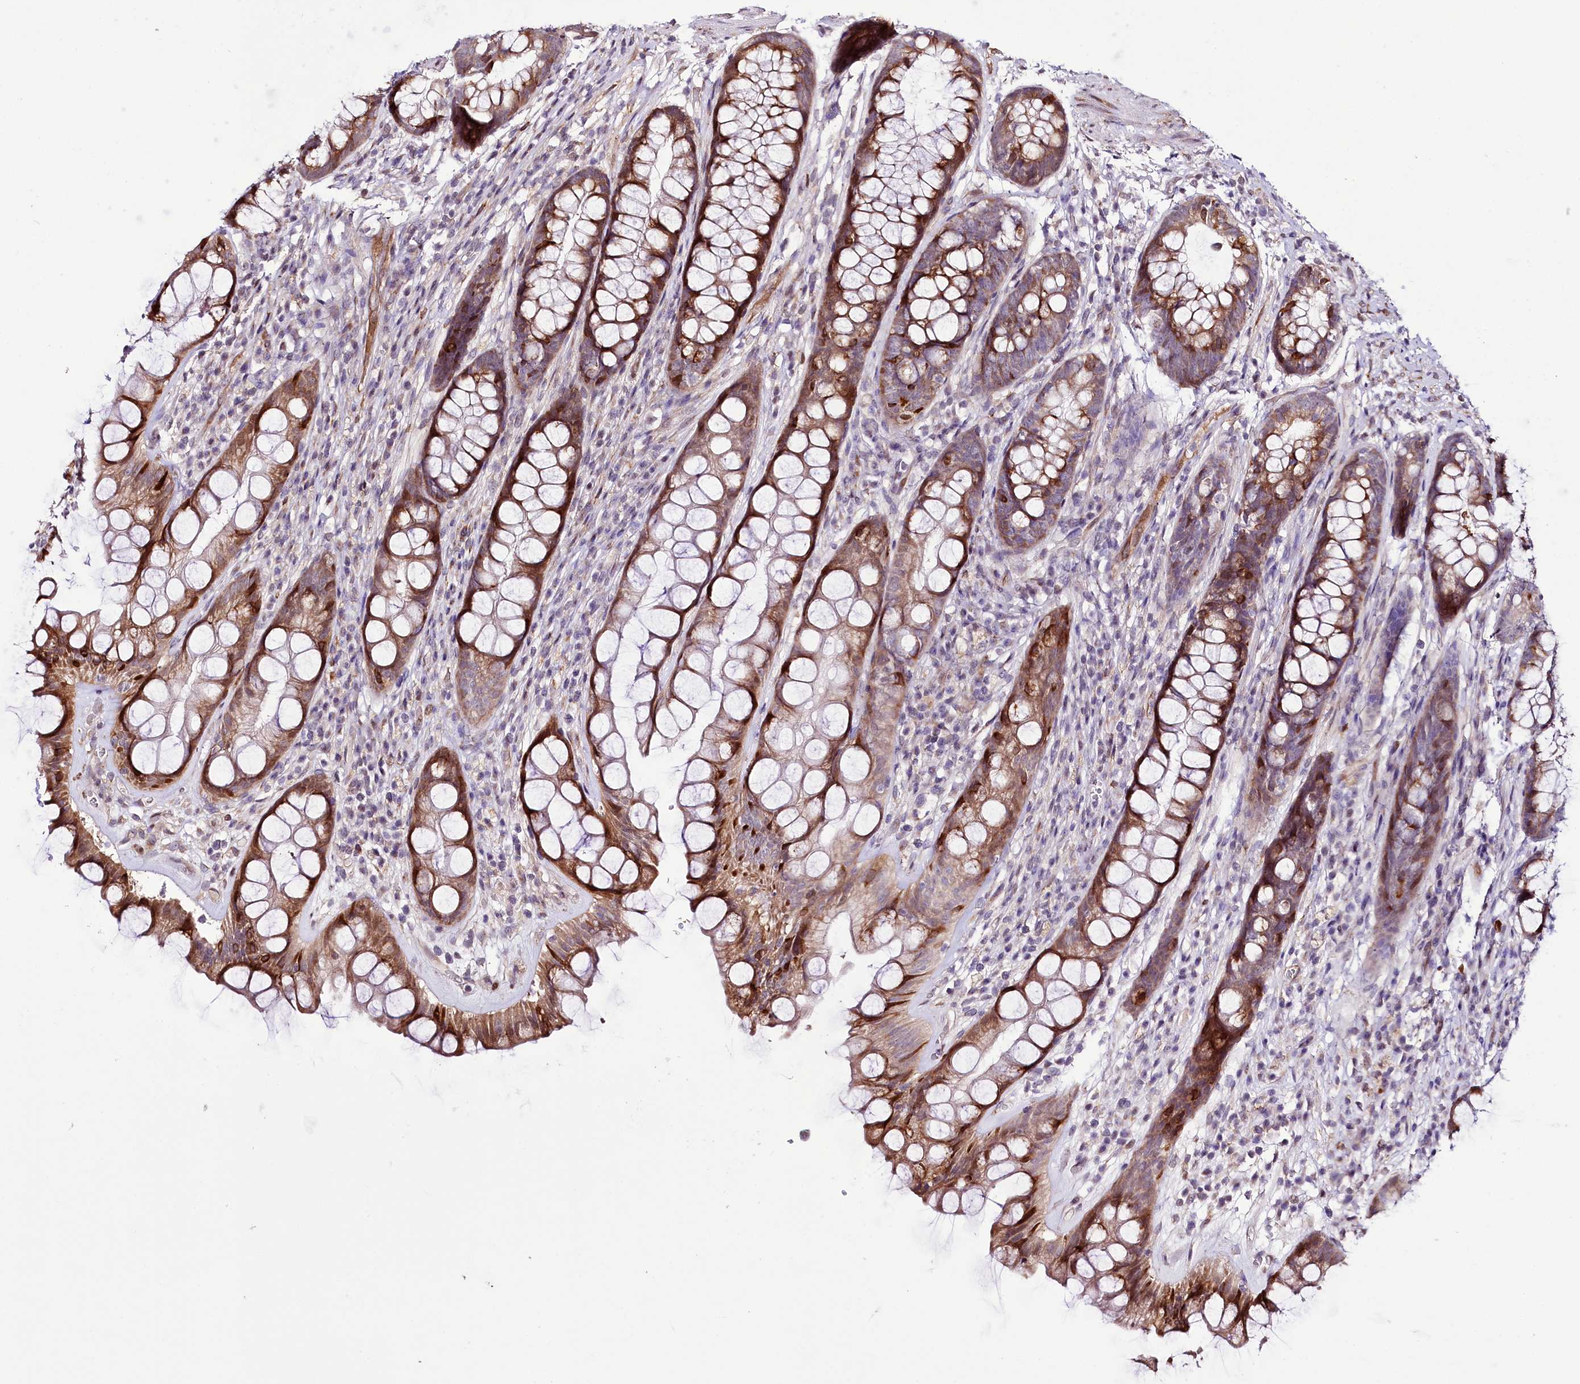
{"staining": {"intensity": "moderate", "quantity": ">75%", "location": "cytoplasmic/membranous"}, "tissue": "rectum", "cell_type": "Glandular cells", "image_type": "normal", "snomed": [{"axis": "morphology", "description": "Normal tissue, NOS"}, {"axis": "topography", "description": "Rectum"}], "caption": "Glandular cells exhibit medium levels of moderate cytoplasmic/membranous staining in about >75% of cells in benign human rectum.", "gene": "CUTC", "patient": {"sex": "male", "age": 74}}